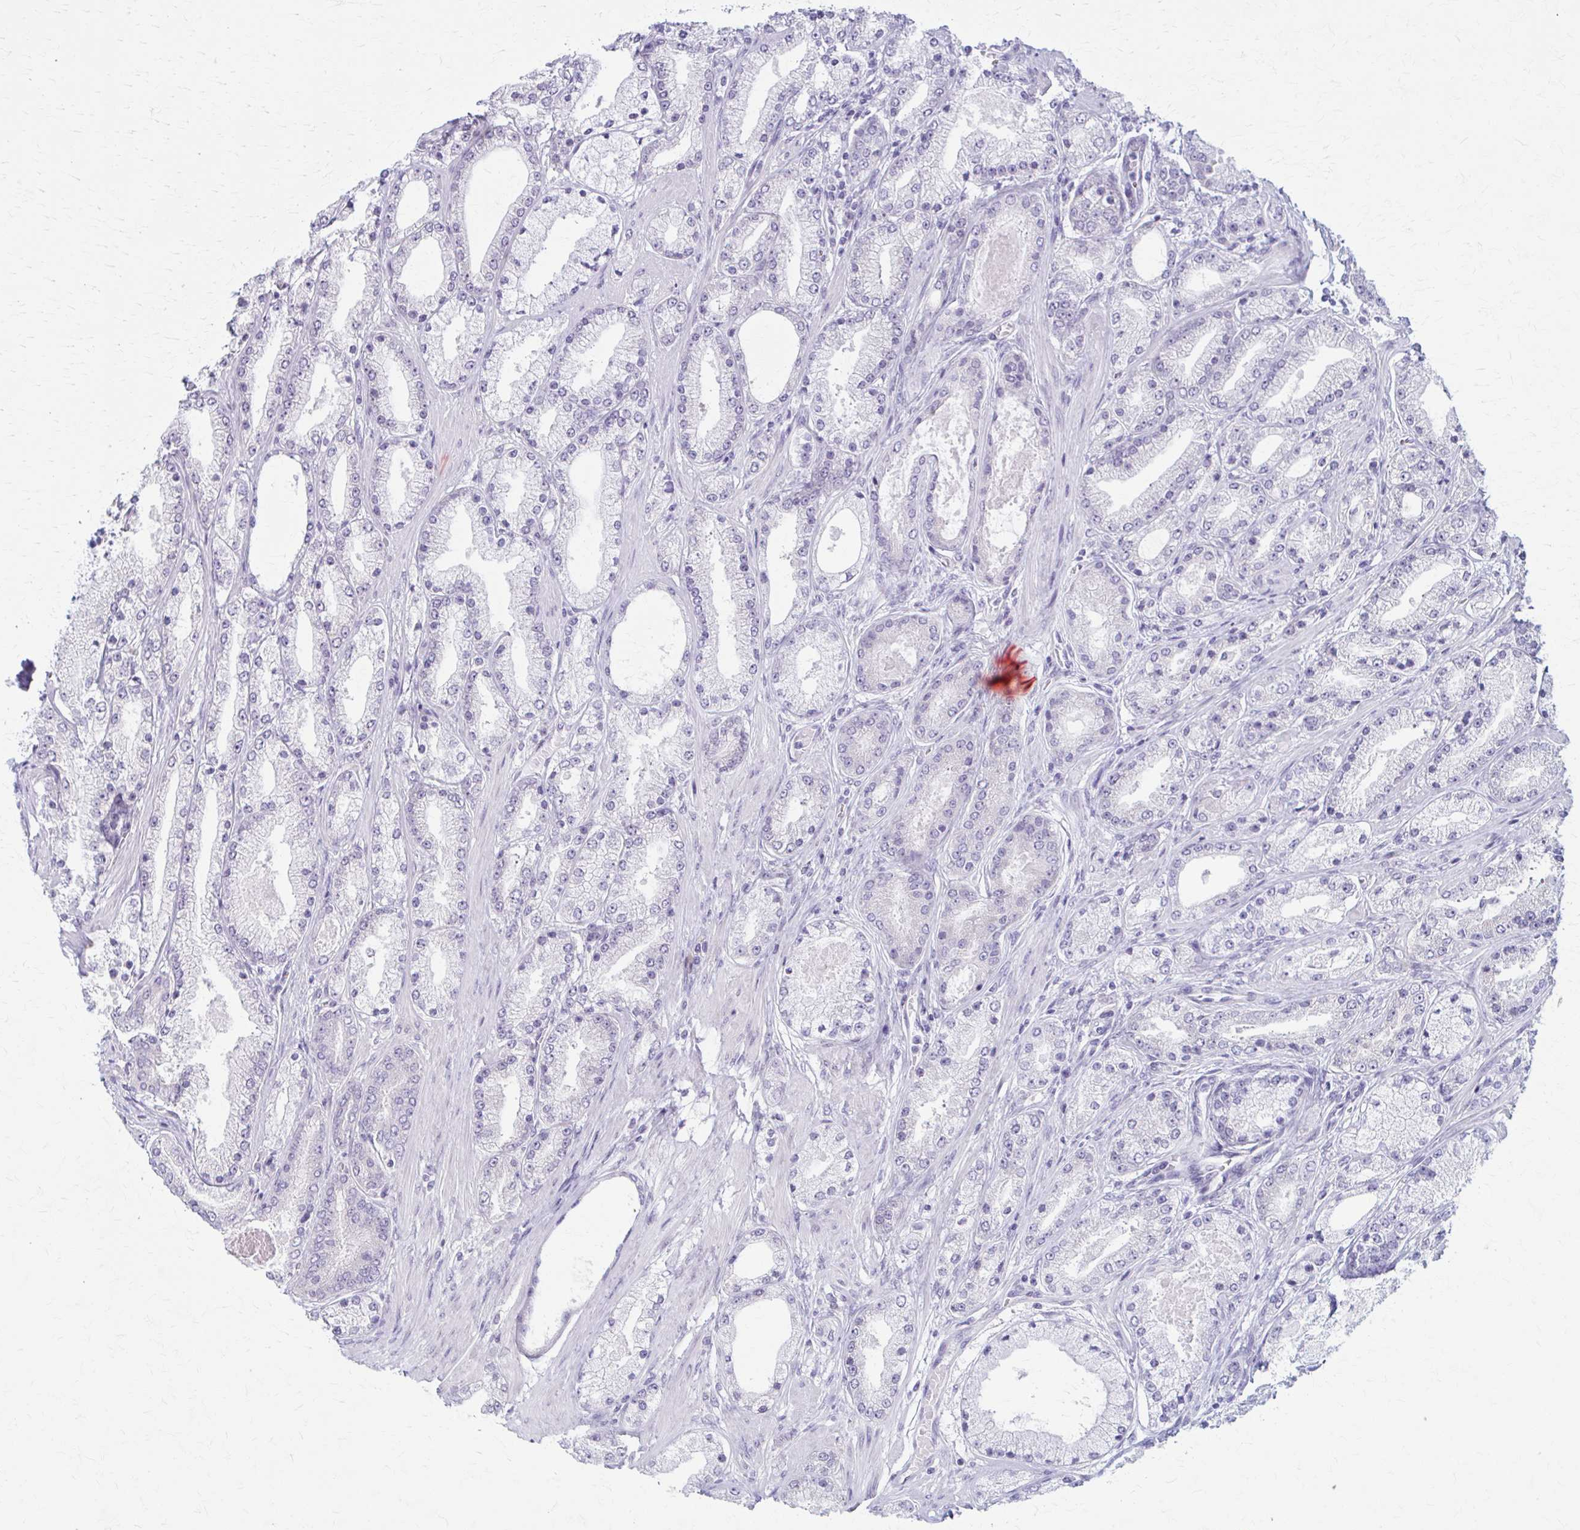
{"staining": {"intensity": "negative", "quantity": "none", "location": "none"}, "tissue": "prostate cancer", "cell_type": "Tumor cells", "image_type": "cancer", "snomed": [{"axis": "morphology", "description": "Adenocarcinoma, High grade"}, {"axis": "topography", "description": "Prostate"}], "caption": "High magnification brightfield microscopy of adenocarcinoma (high-grade) (prostate) stained with DAB (3,3'-diaminobenzidine) (brown) and counterstained with hematoxylin (blue): tumor cells show no significant expression.", "gene": "PRKRA", "patient": {"sex": "male", "age": 63}}